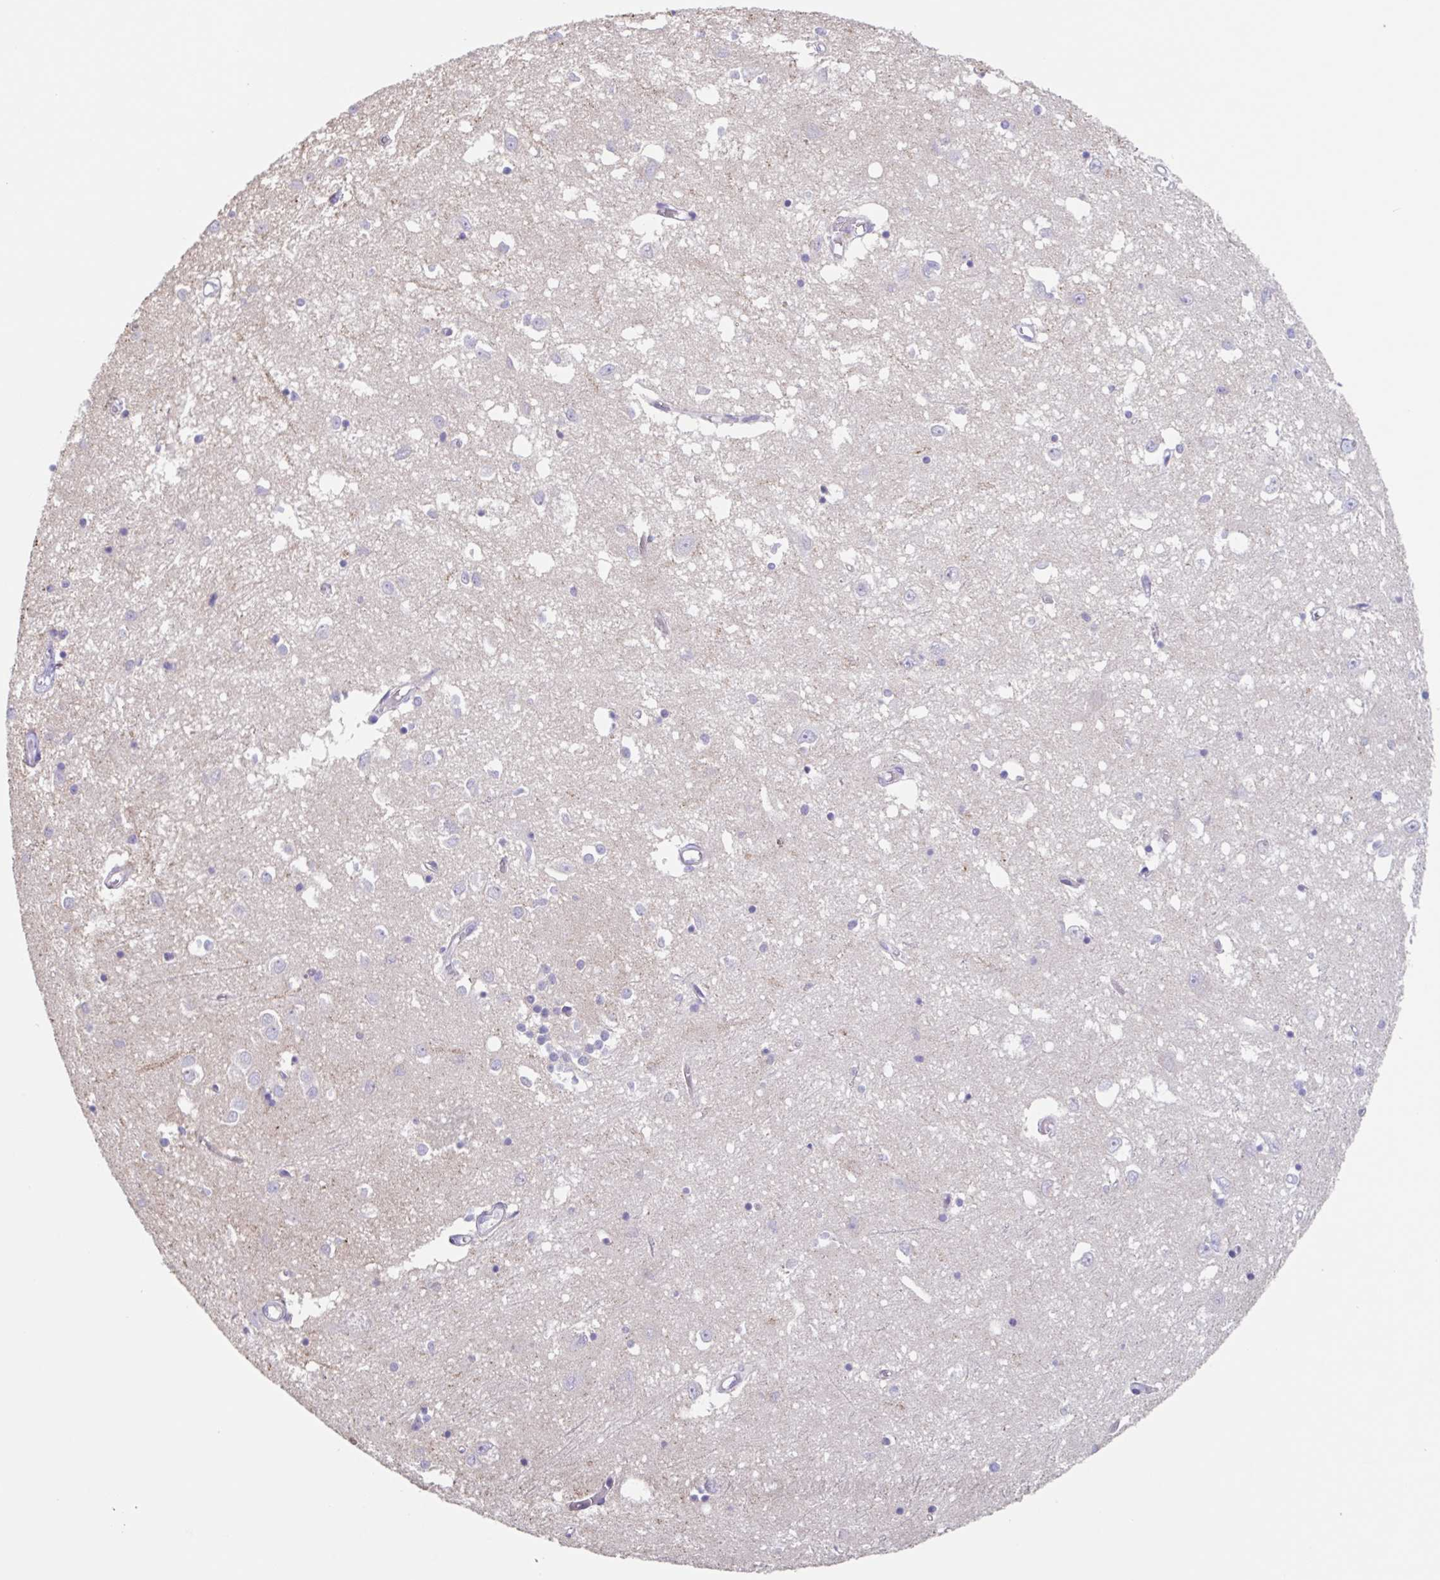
{"staining": {"intensity": "negative", "quantity": "none", "location": "none"}, "tissue": "caudate", "cell_type": "Glial cells", "image_type": "normal", "snomed": [{"axis": "morphology", "description": "Normal tissue, NOS"}, {"axis": "topography", "description": "Lateral ventricle wall"}], "caption": "Human caudate stained for a protein using IHC demonstrates no expression in glial cells.", "gene": "EHD4", "patient": {"sex": "male", "age": 70}}